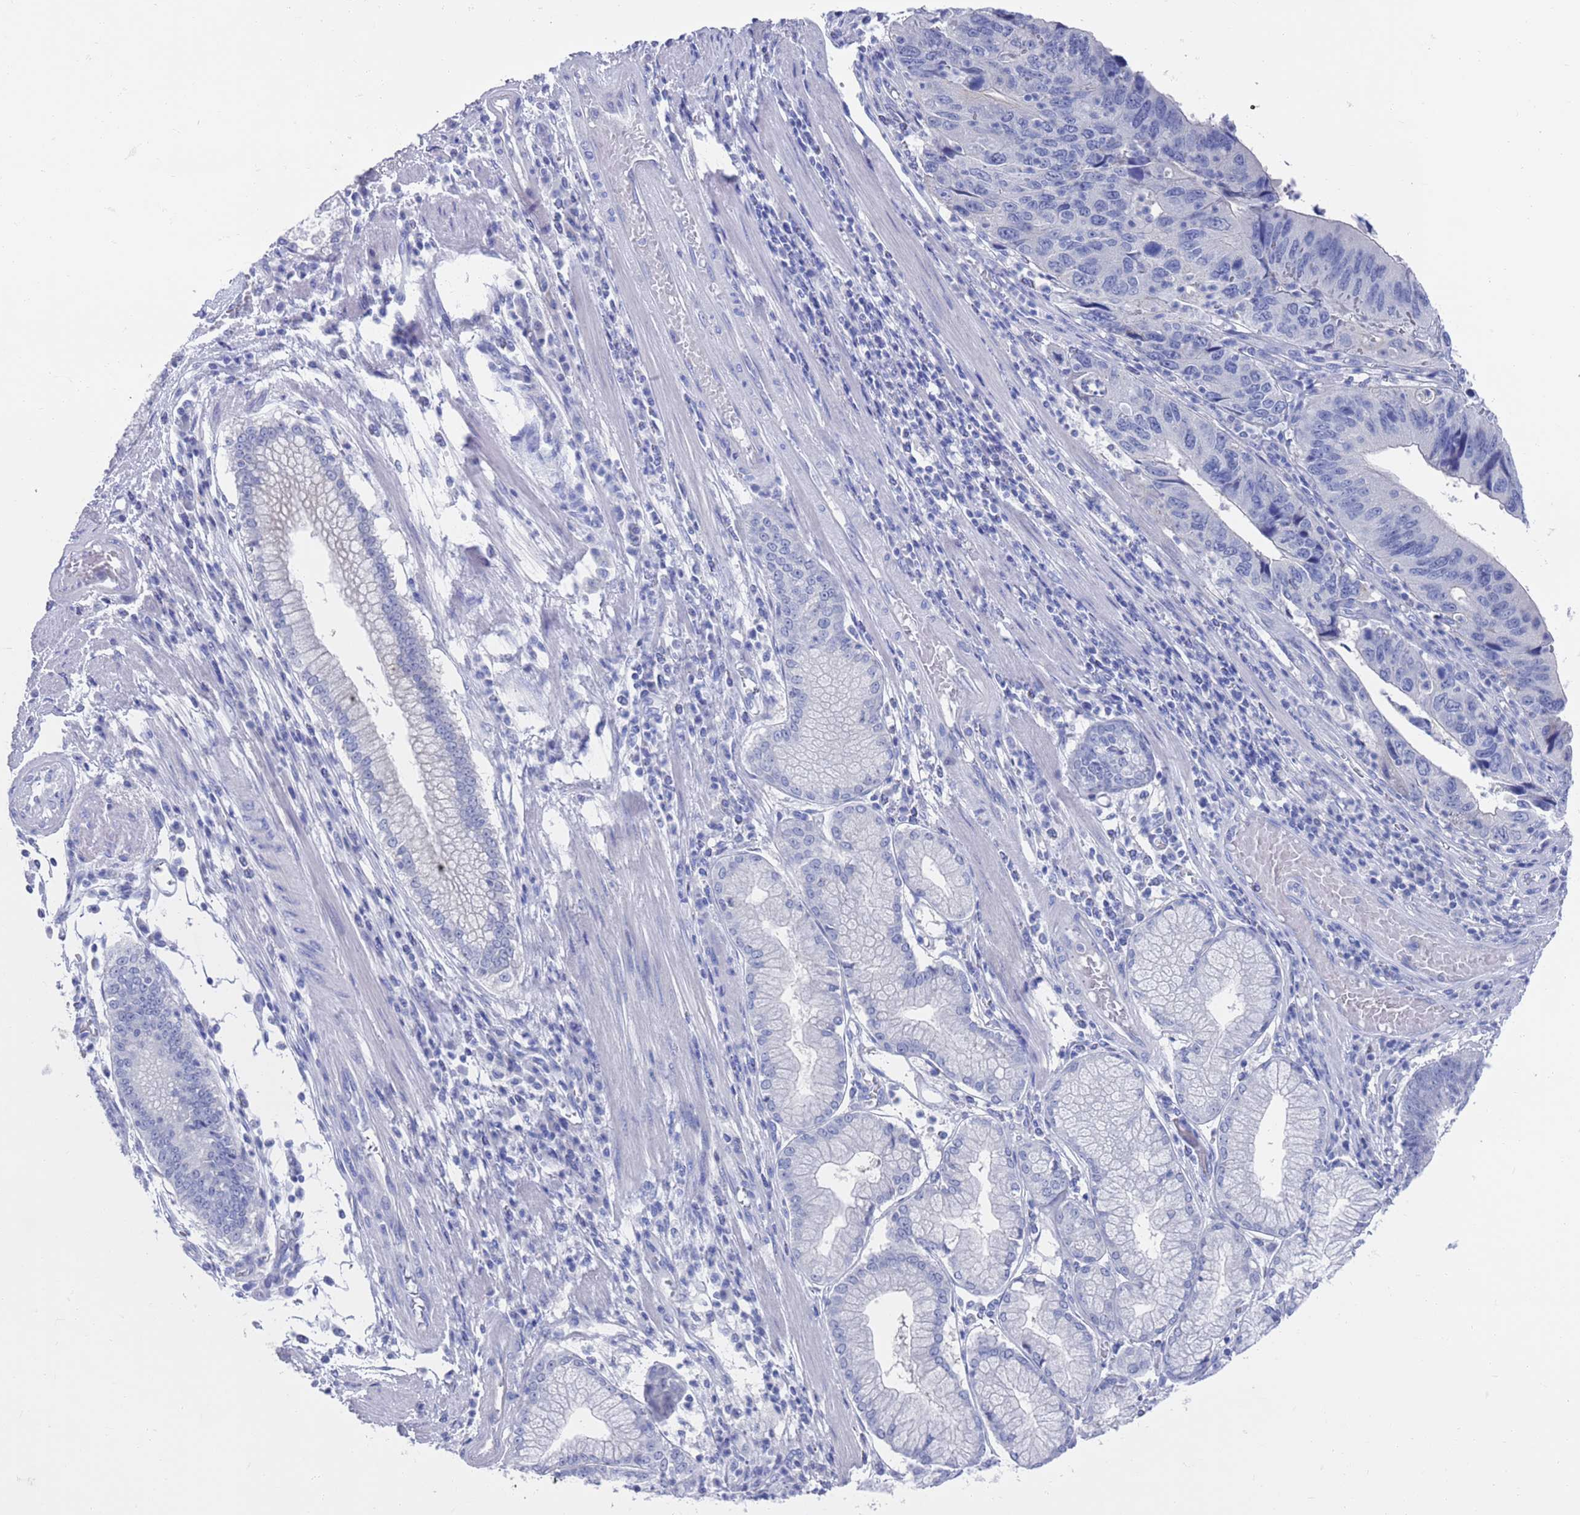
{"staining": {"intensity": "negative", "quantity": "none", "location": "none"}, "tissue": "stomach cancer", "cell_type": "Tumor cells", "image_type": "cancer", "snomed": [{"axis": "morphology", "description": "Adenocarcinoma, NOS"}, {"axis": "topography", "description": "Stomach"}], "caption": "DAB immunohistochemical staining of stomach adenocarcinoma reveals no significant expression in tumor cells.", "gene": "MTMR2", "patient": {"sex": "male", "age": 59}}